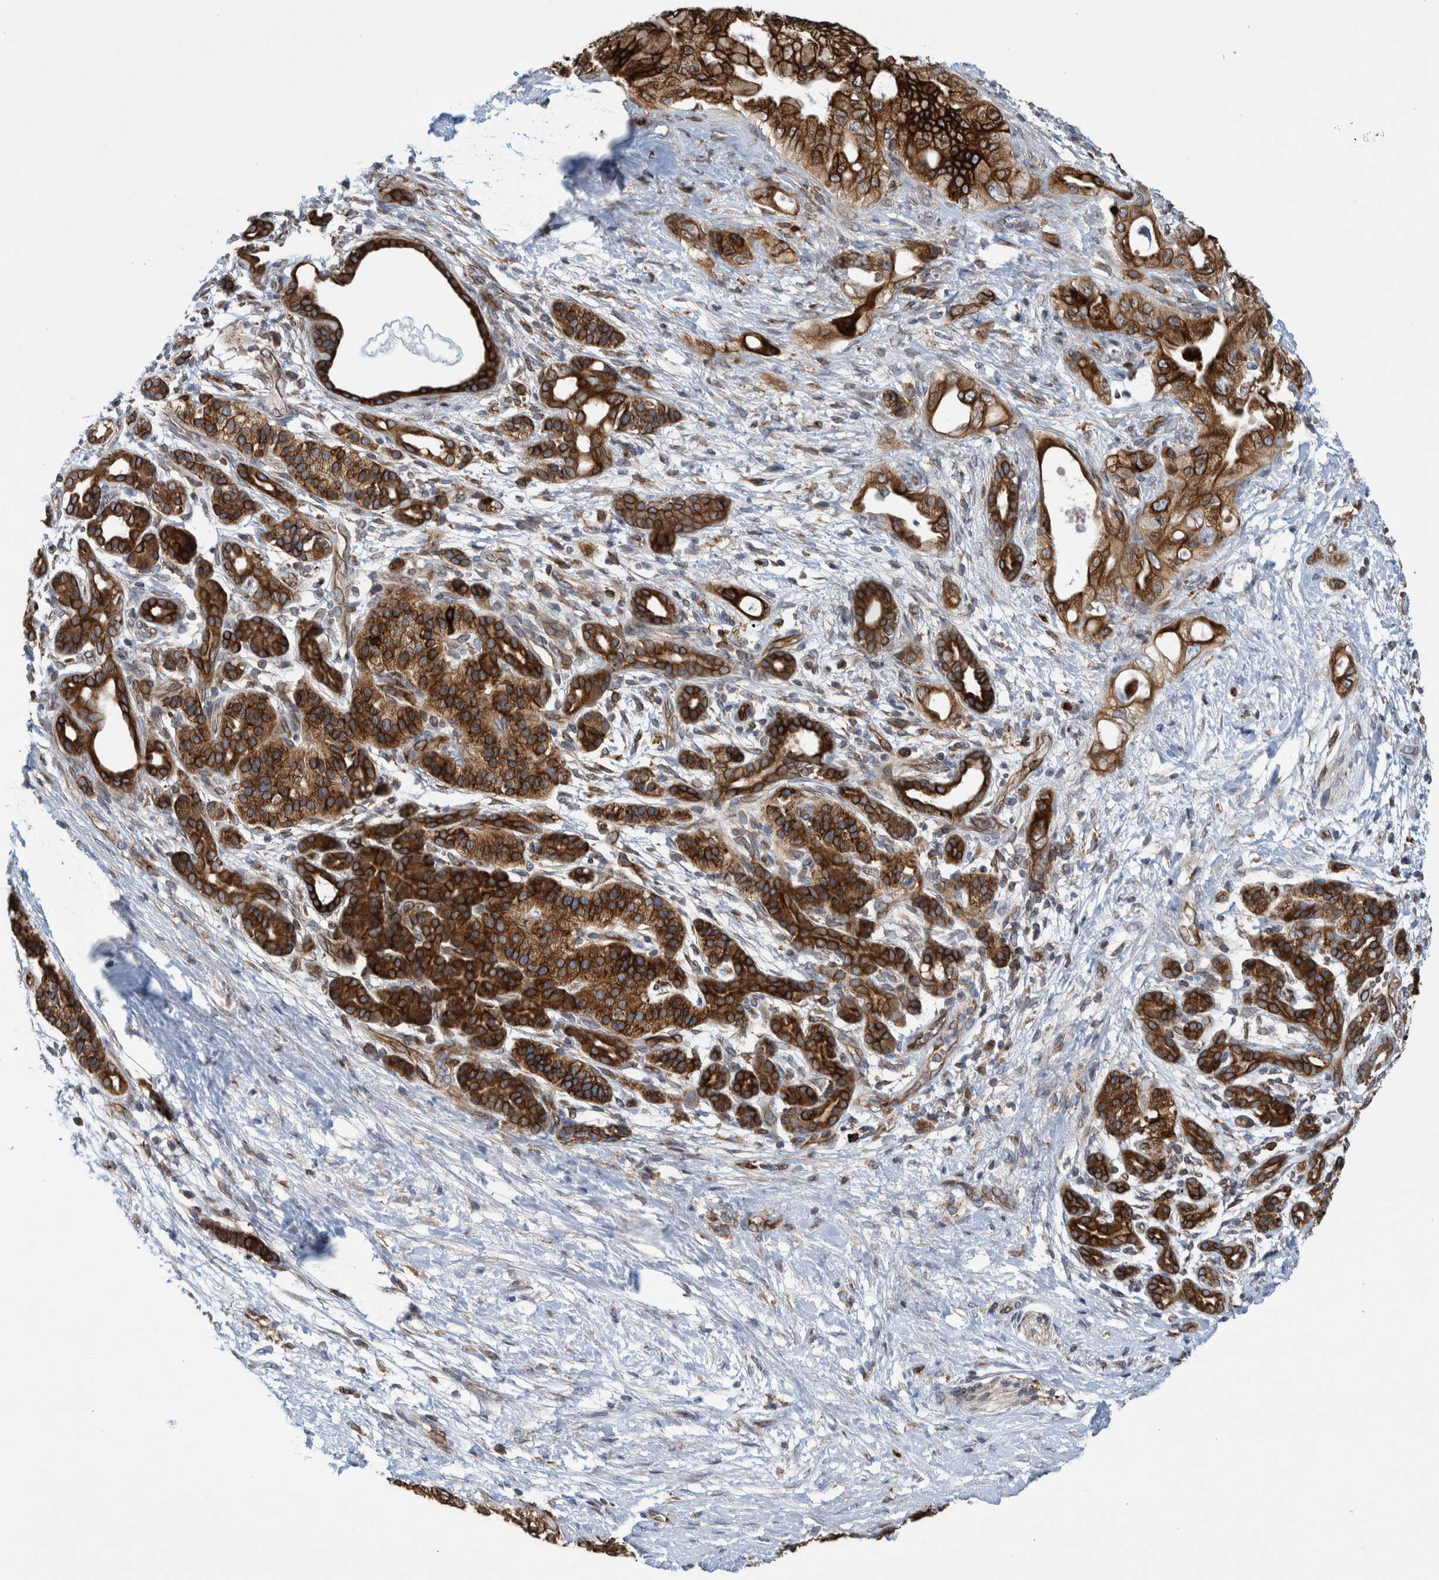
{"staining": {"intensity": "strong", "quantity": ">75%", "location": "cytoplasmic/membranous"}, "tissue": "pancreatic cancer", "cell_type": "Tumor cells", "image_type": "cancer", "snomed": [{"axis": "morphology", "description": "Adenocarcinoma, NOS"}, {"axis": "topography", "description": "Pancreas"}], "caption": "The immunohistochemical stain labels strong cytoplasmic/membranous staining in tumor cells of pancreatic cancer tissue. Immunohistochemistry (ihc) stains the protein of interest in brown and the nuclei are stained blue.", "gene": "THEM6", "patient": {"sex": "male", "age": 59}}